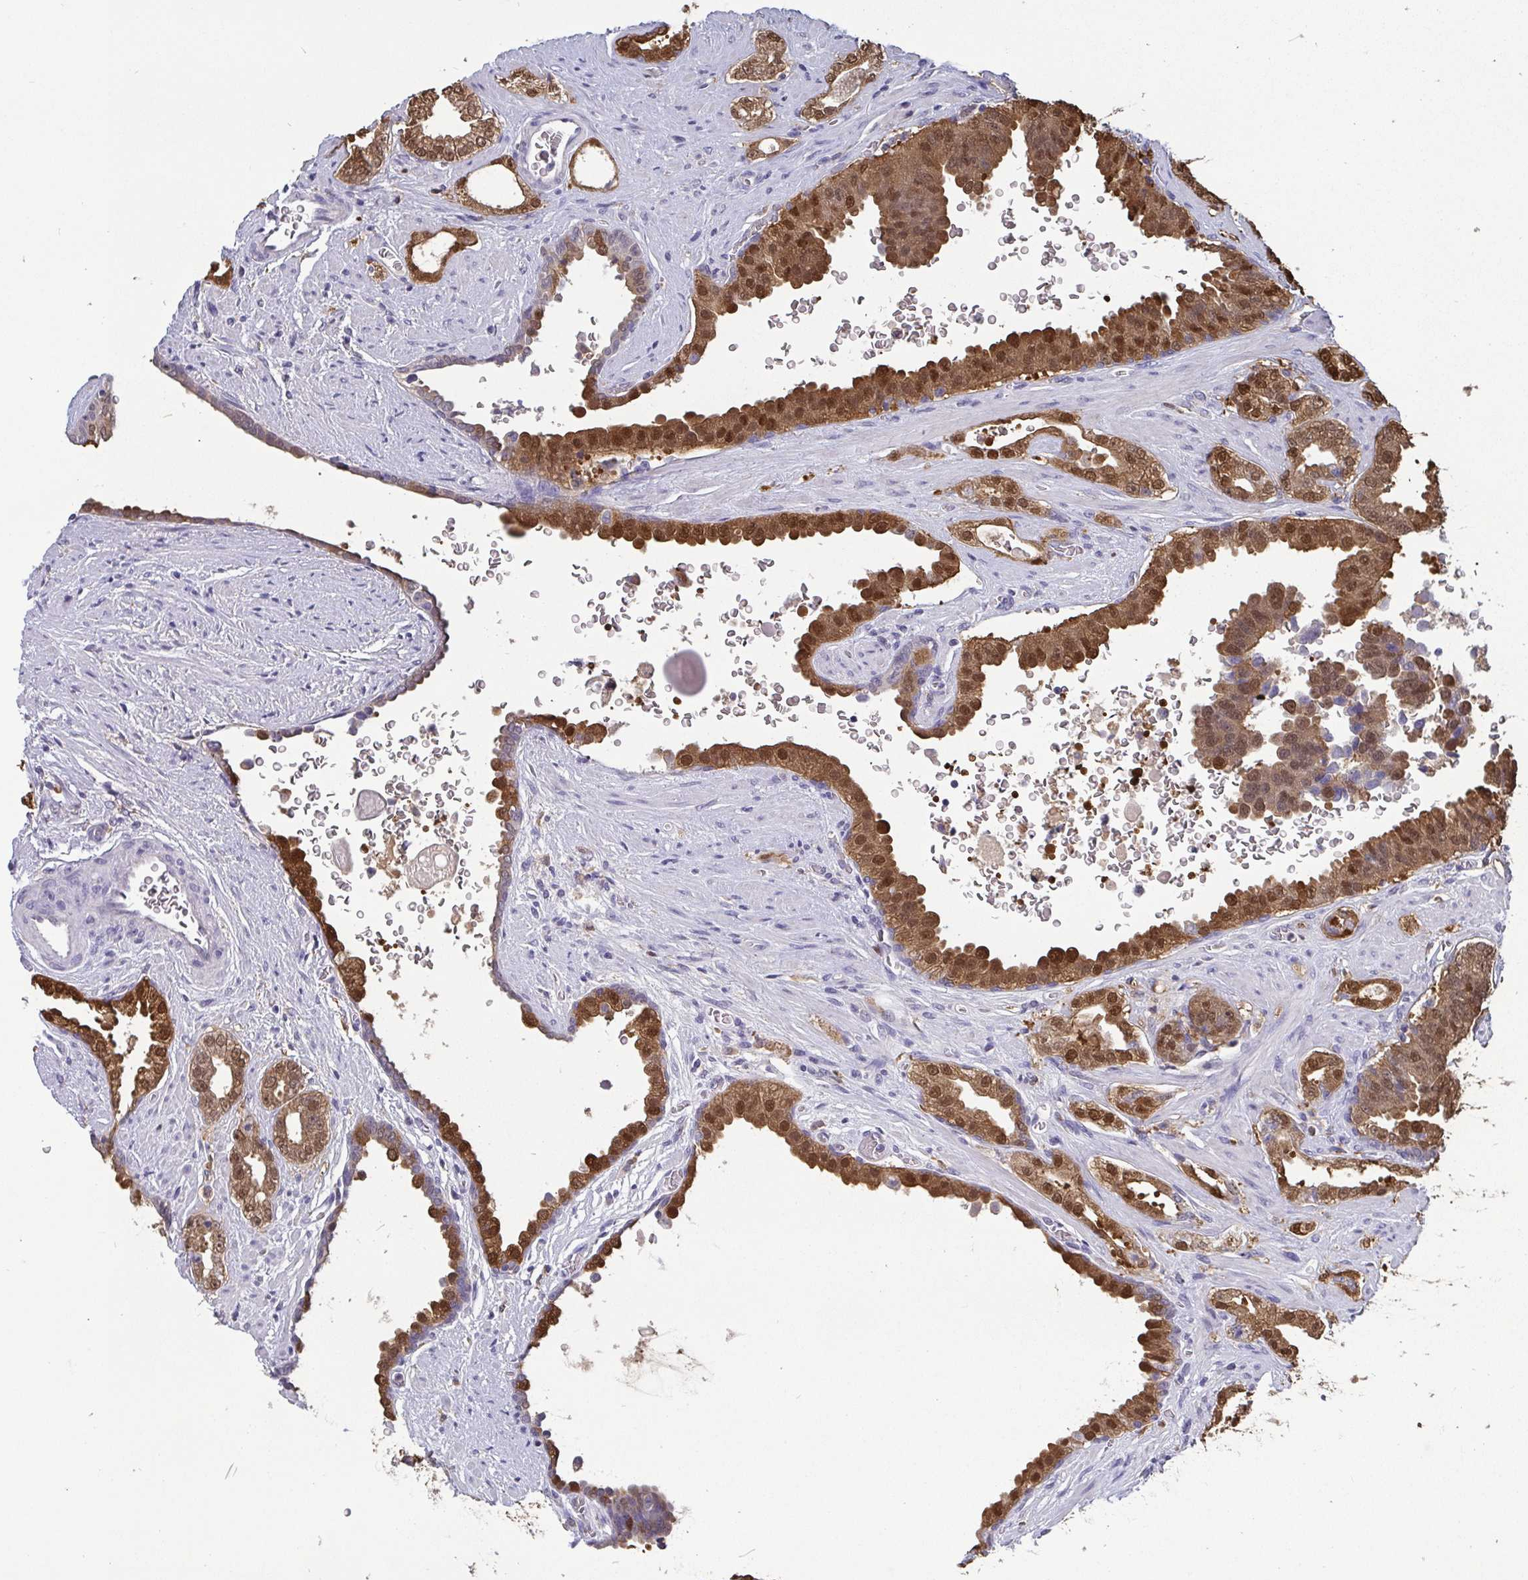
{"staining": {"intensity": "moderate", "quantity": ">75%", "location": "cytoplasmic/membranous,nuclear"}, "tissue": "prostate cancer", "cell_type": "Tumor cells", "image_type": "cancer", "snomed": [{"axis": "morphology", "description": "Adenocarcinoma, Low grade"}, {"axis": "topography", "description": "Prostate"}], "caption": "Moderate cytoplasmic/membranous and nuclear positivity is identified in approximately >75% of tumor cells in low-grade adenocarcinoma (prostate).", "gene": "IDH1", "patient": {"sex": "male", "age": 67}}